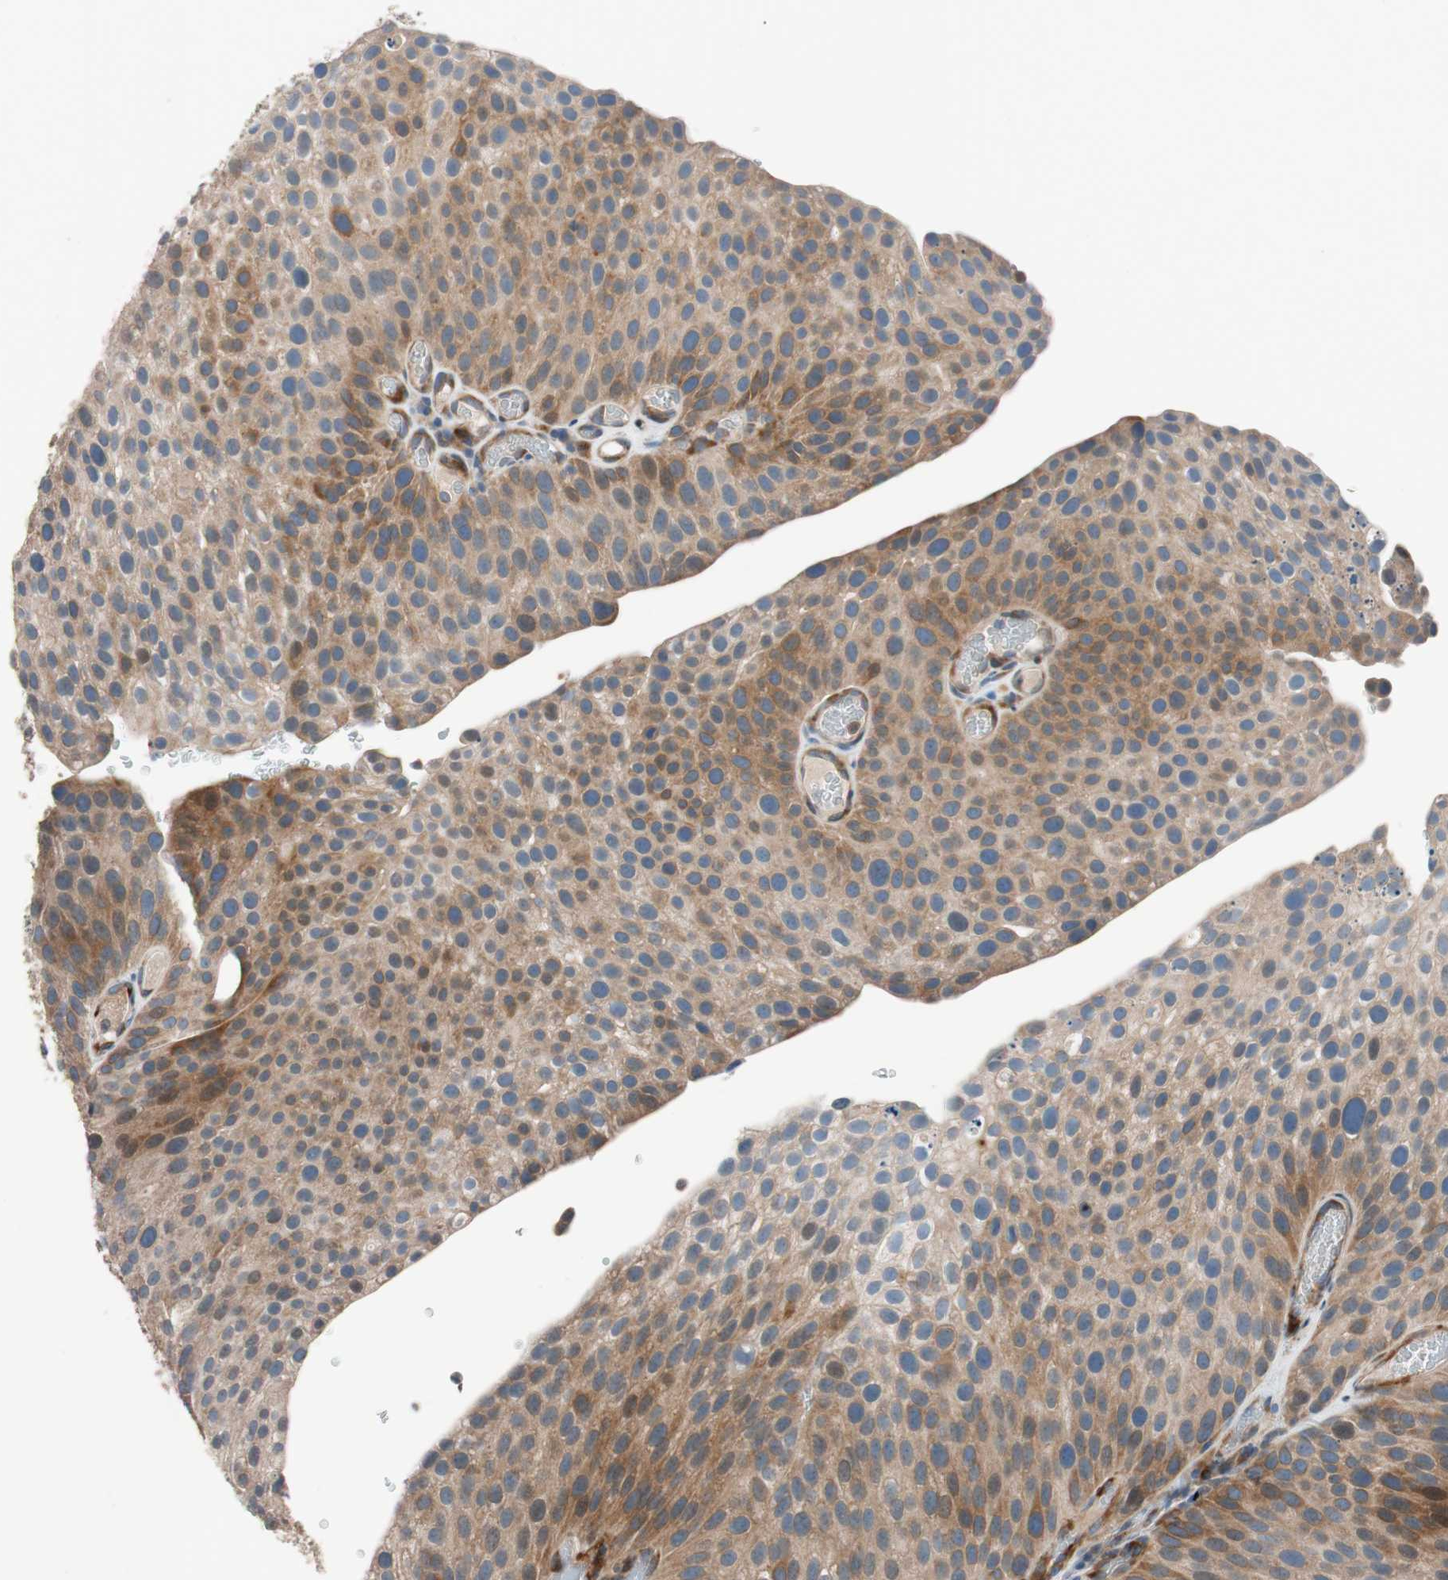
{"staining": {"intensity": "strong", "quantity": "25%-75%", "location": "cytoplasmic/membranous,nuclear"}, "tissue": "urothelial cancer", "cell_type": "Tumor cells", "image_type": "cancer", "snomed": [{"axis": "morphology", "description": "Urothelial carcinoma, Low grade"}, {"axis": "topography", "description": "Smooth muscle"}, {"axis": "topography", "description": "Urinary bladder"}], "caption": "An immunohistochemistry (IHC) photomicrograph of neoplastic tissue is shown. Protein staining in brown shows strong cytoplasmic/membranous and nuclear positivity in low-grade urothelial carcinoma within tumor cells.", "gene": "FAAH", "patient": {"sex": "male", "age": 60}}